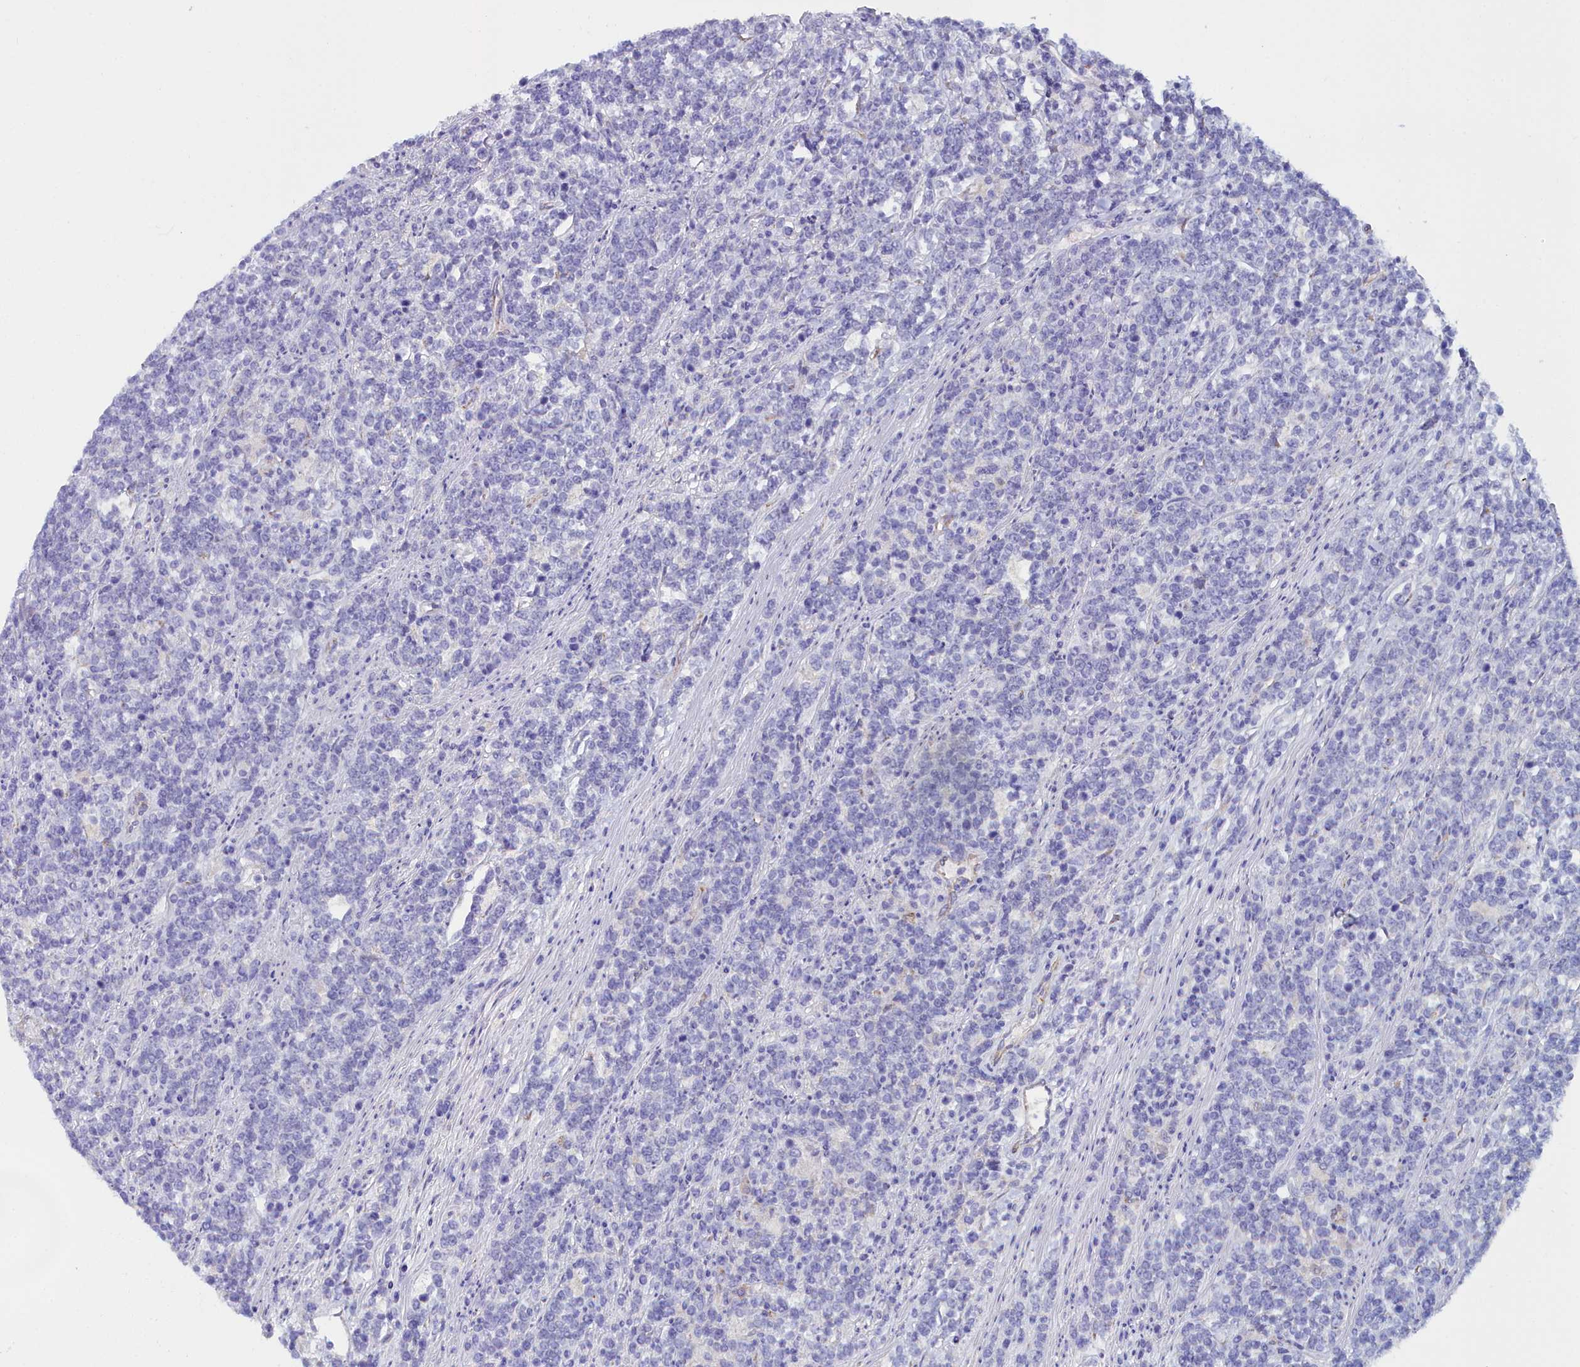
{"staining": {"intensity": "negative", "quantity": "none", "location": "none"}, "tissue": "lymphoma", "cell_type": "Tumor cells", "image_type": "cancer", "snomed": [{"axis": "morphology", "description": "Malignant lymphoma, non-Hodgkin's type, High grade"}, {"axis": "topography", "description": "Small intestine"}], "caption": "High-grade malignant lymphoma, non-Hodgkin's type was stained to show a protein in brown. There is no significant positivity in tumor cells. Nuclei are stained in blue.", "gene": "SLC49A3", "patient": {"sex": "male", "age": 8}}